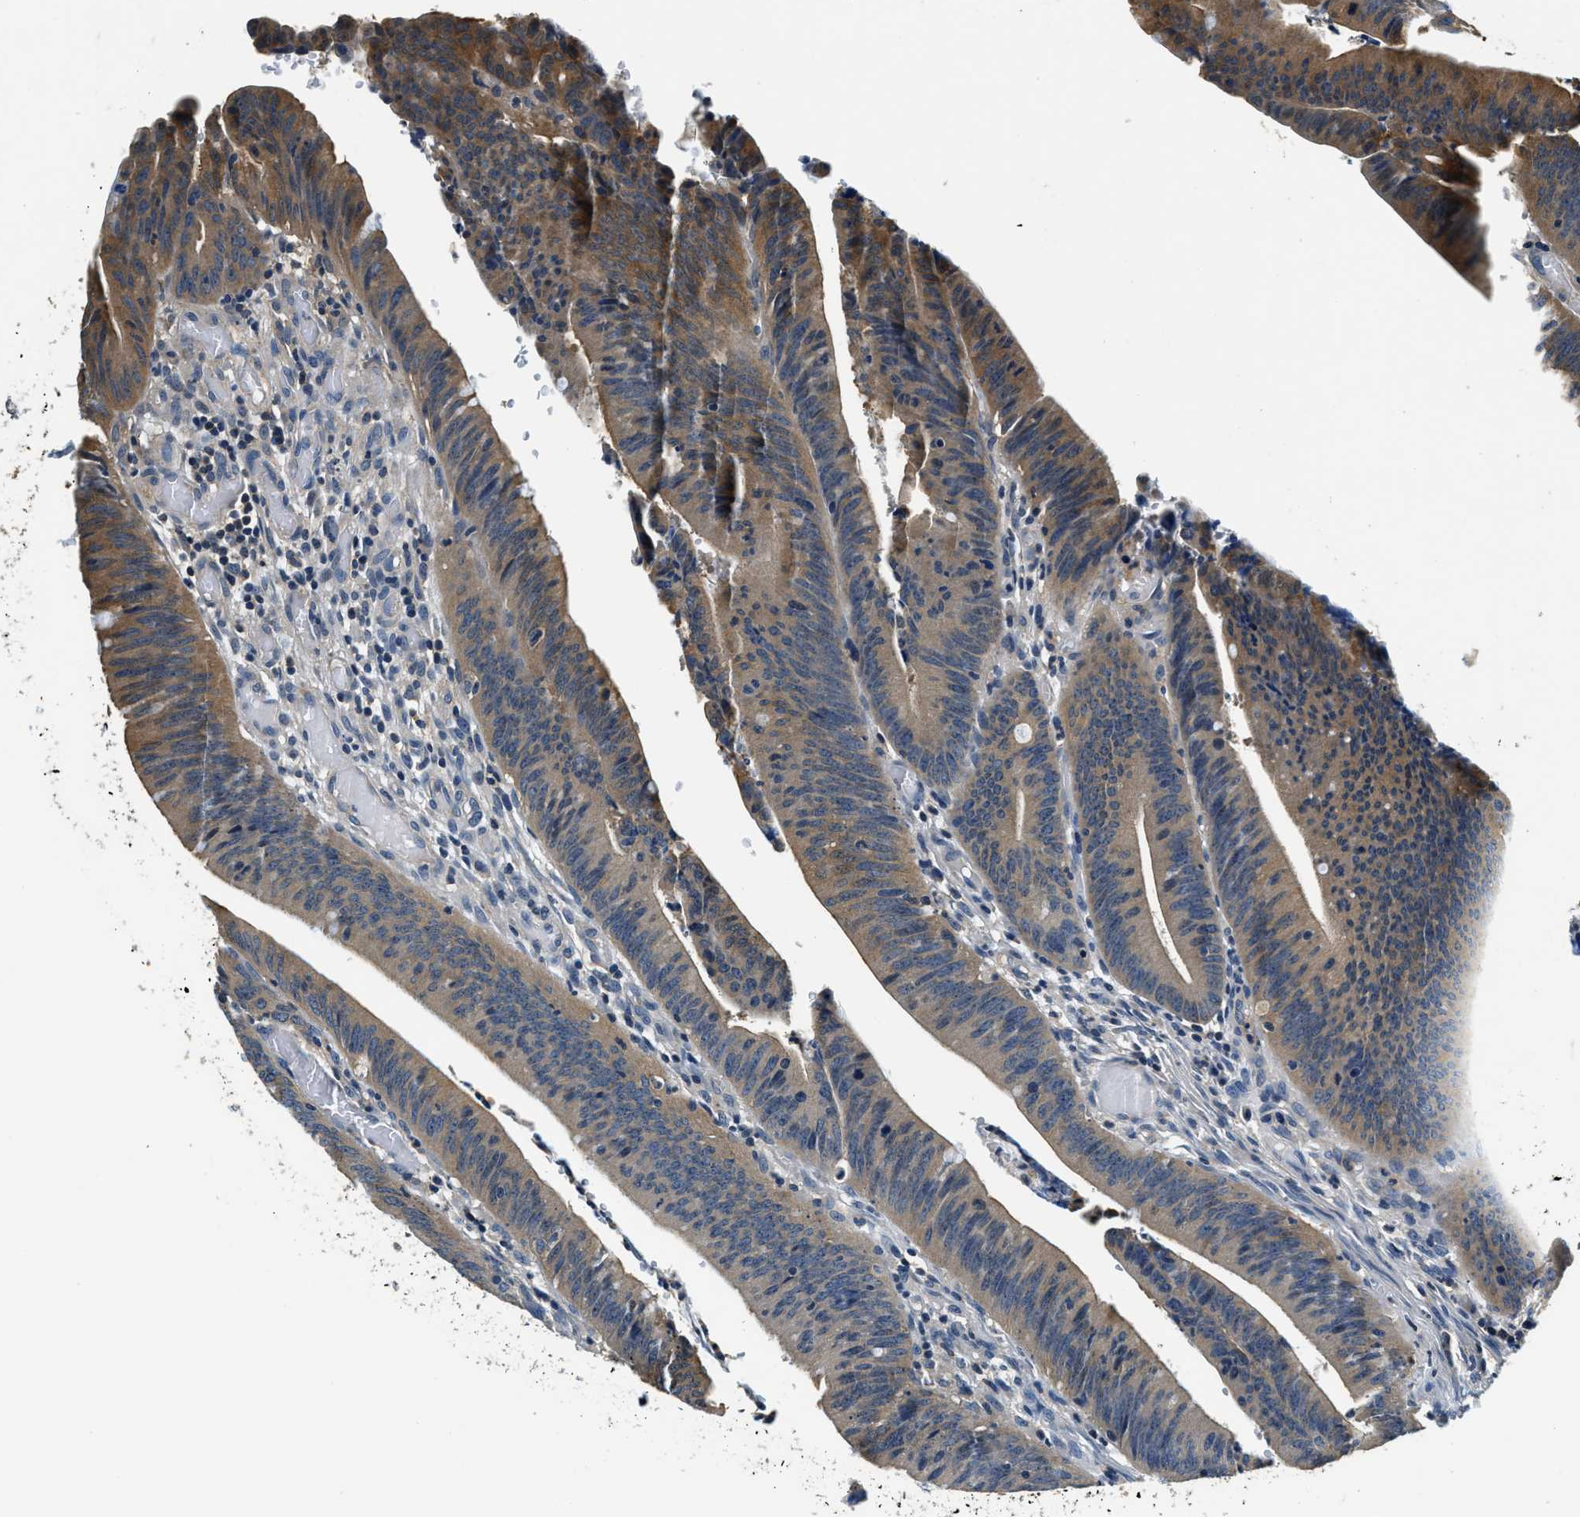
{"staining": {"intensity": "moderate", "quantity": ">75%", "location": "cytoplasmic/membranous"}, "tissue": "colorectal cancer", "cell_type": "Tumor cells", "image_type": "cancer", "snomed": [{"axis": "morphology", "description": "Normal tissue, NOS"}, {"axis": "morphology", "description": "Adenocarcinoma, NOS"}, {"axis": "topography", "description": "Rectum"}], "caption": "The immunohistochemical stain shows moderate cytoplasmic/membranous positivity in tumor cells of adenocarcinoma (colorectal) tissue. The staining was performed using DAB (3,3'-diaminobenzidine) to visualize the protein expression in brown, while the nuclei were stained in blue with hematoxylin (Magnification: 20x).", "gene": "RESF1", "patient": {"sex": "female", "age": 66}}